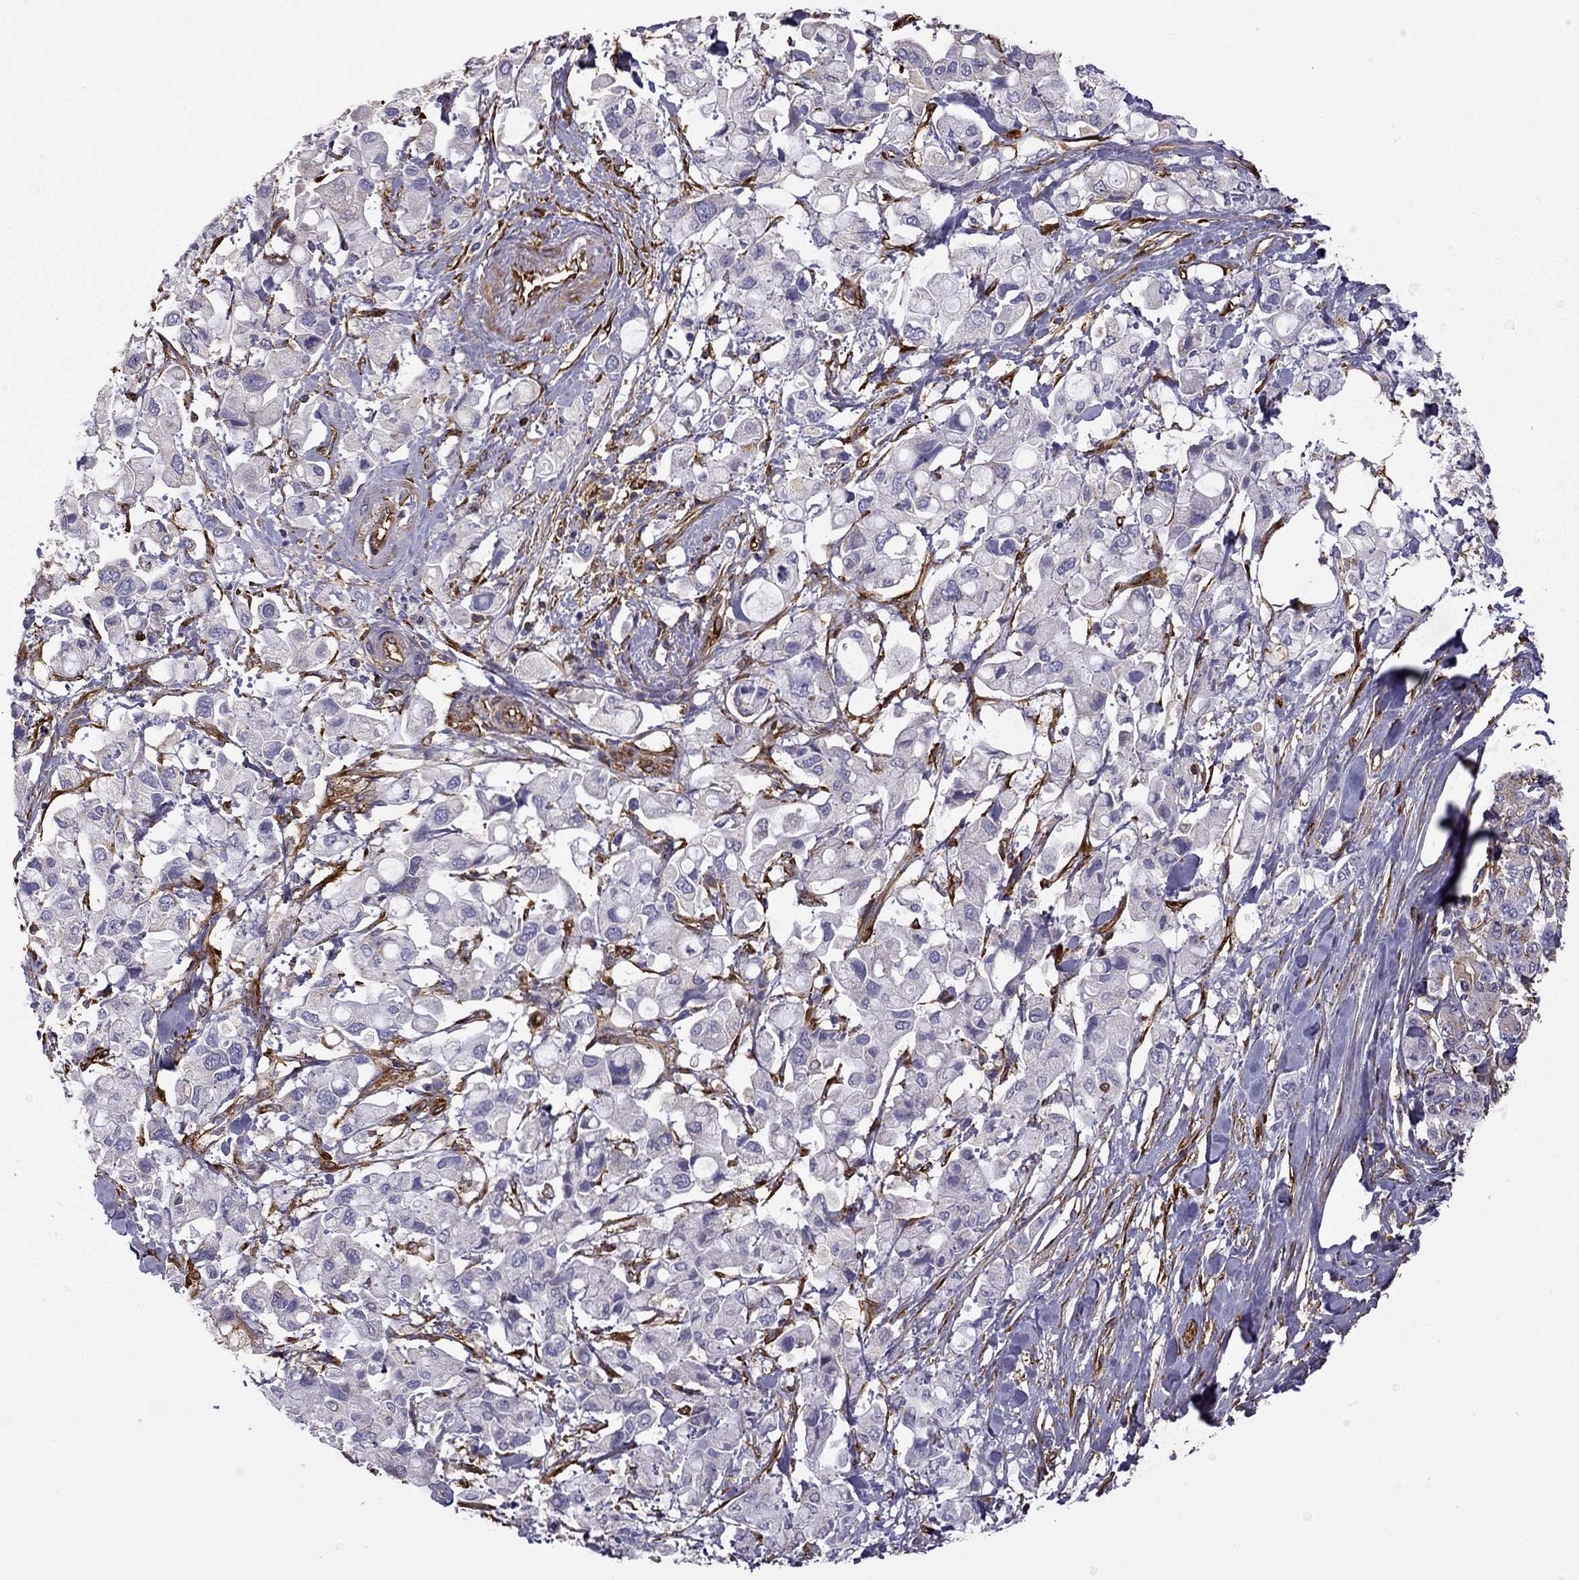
{"staining": {"intensity": "negative", "quantity": "none", "location": "none"}, "tissue": "pancreatic cancer", "cell_type": "Tumor cells", "image_type": "cancer", "snomed": [{"axis": "morphology", "description": "Adenocarcinoma, NOS"}, {"axis": "topography", "description": "Pancreas"}], "caption": "Immunohistochemistry of human pancreatic cancer (adenocarcinoma) reveals no expression in tumor cells.", "gene": "MAP4", "patient": {"sex": "female", "age": 56}}